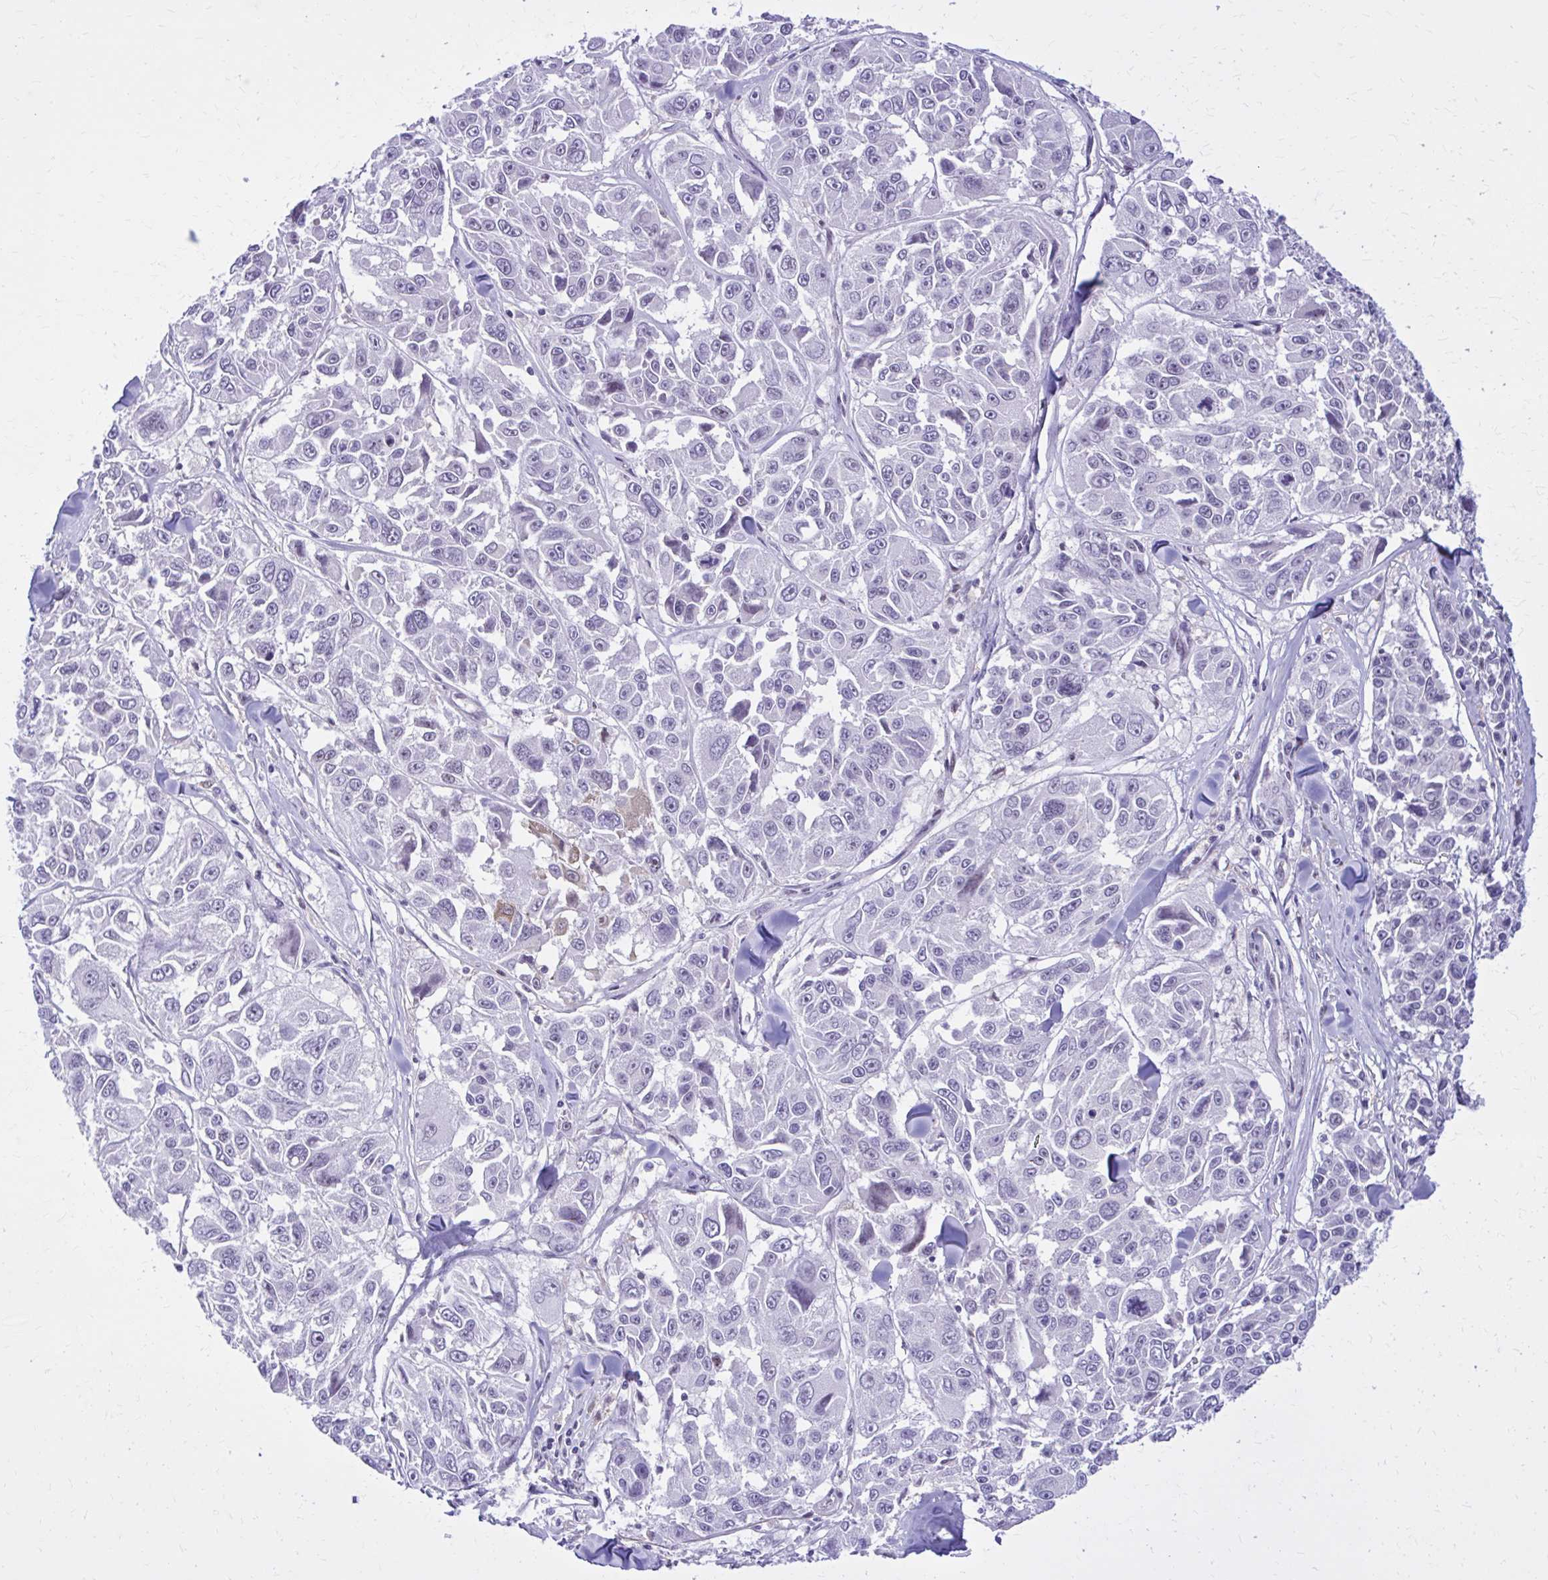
{"staining": {"intensity": "negative", "quantity": "none", "location": "none"}, "tissue": "melanoma", "cell_type": "Tumor cells", "image_type": "cancer", "snomed": [{"axis": "morphology", "description": "Malignant melanoma, NOS"}, {"axis": "topography", "description": "Skin"}], "caption": "Immunohistochemistry (IHC) image of melanoma stained for a protein (brown), which reveals no staining in tumor cells.", "gene": "RASL11B", "patient": {"sex": "female", "age": 66}}